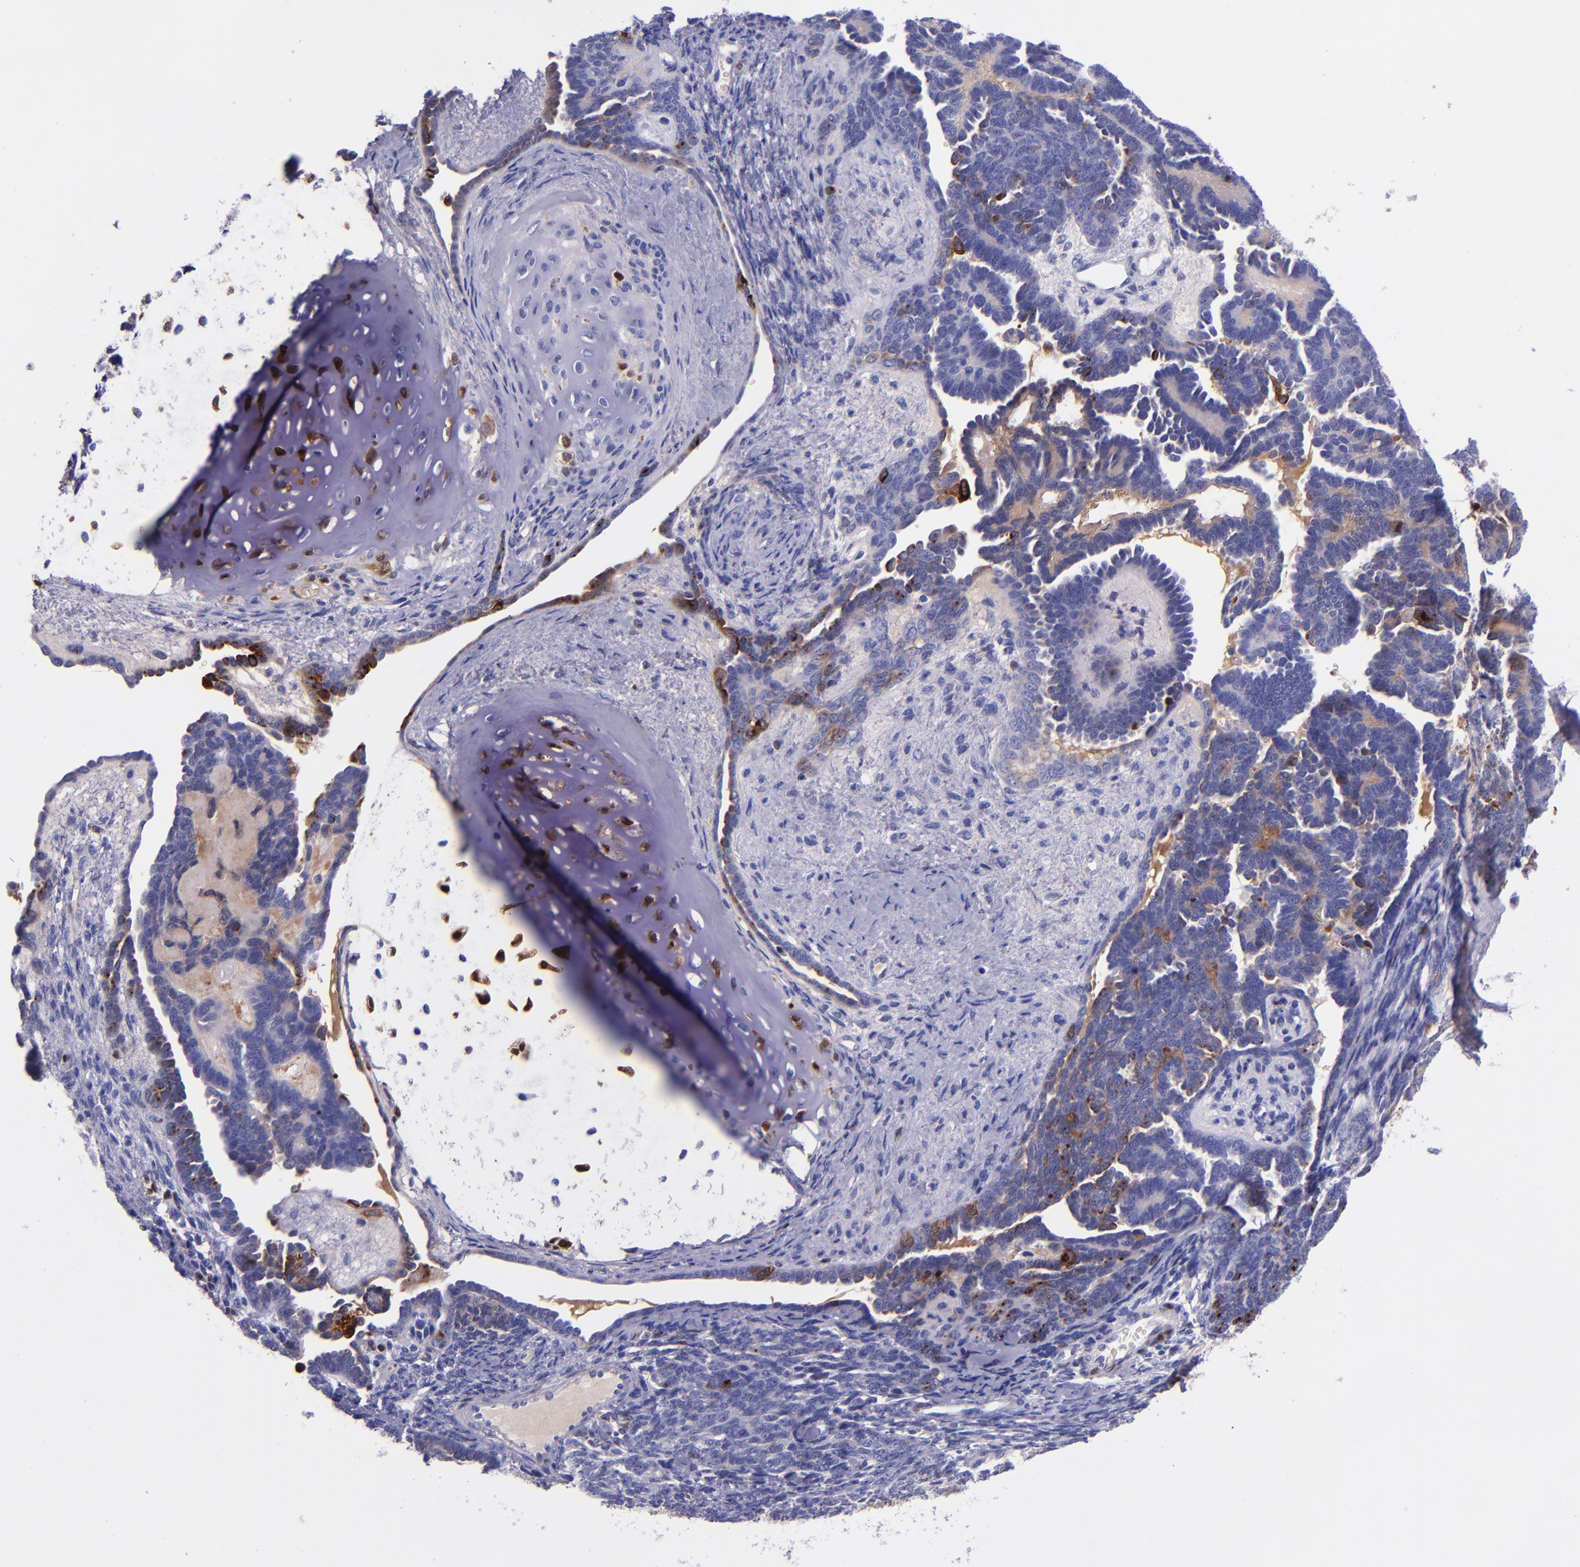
{"staining": {"intensity": "moderate", "quantity": "<25%", "location": "cytoplasmic/membranous"}, "tissue": "endometrial cancer", "cell_type": "Tumor cells", "image_type": "cancer", "snomed": [{"axis": "morphology", "description": "Neoplasm, malignant, NOS"}, {"axis": "topography", "description": "Endometrium"}], "caption": "Immunohistochemistry image of endometrial cancer (neoplasm (malignant)) stained for a protein (brown), which shows low levels of moderate cytoplasmic/membranous staining in approximately <25% of tumor cells.", "gene": "SLPI", "patient": {"sex": "female", "age": 74}}